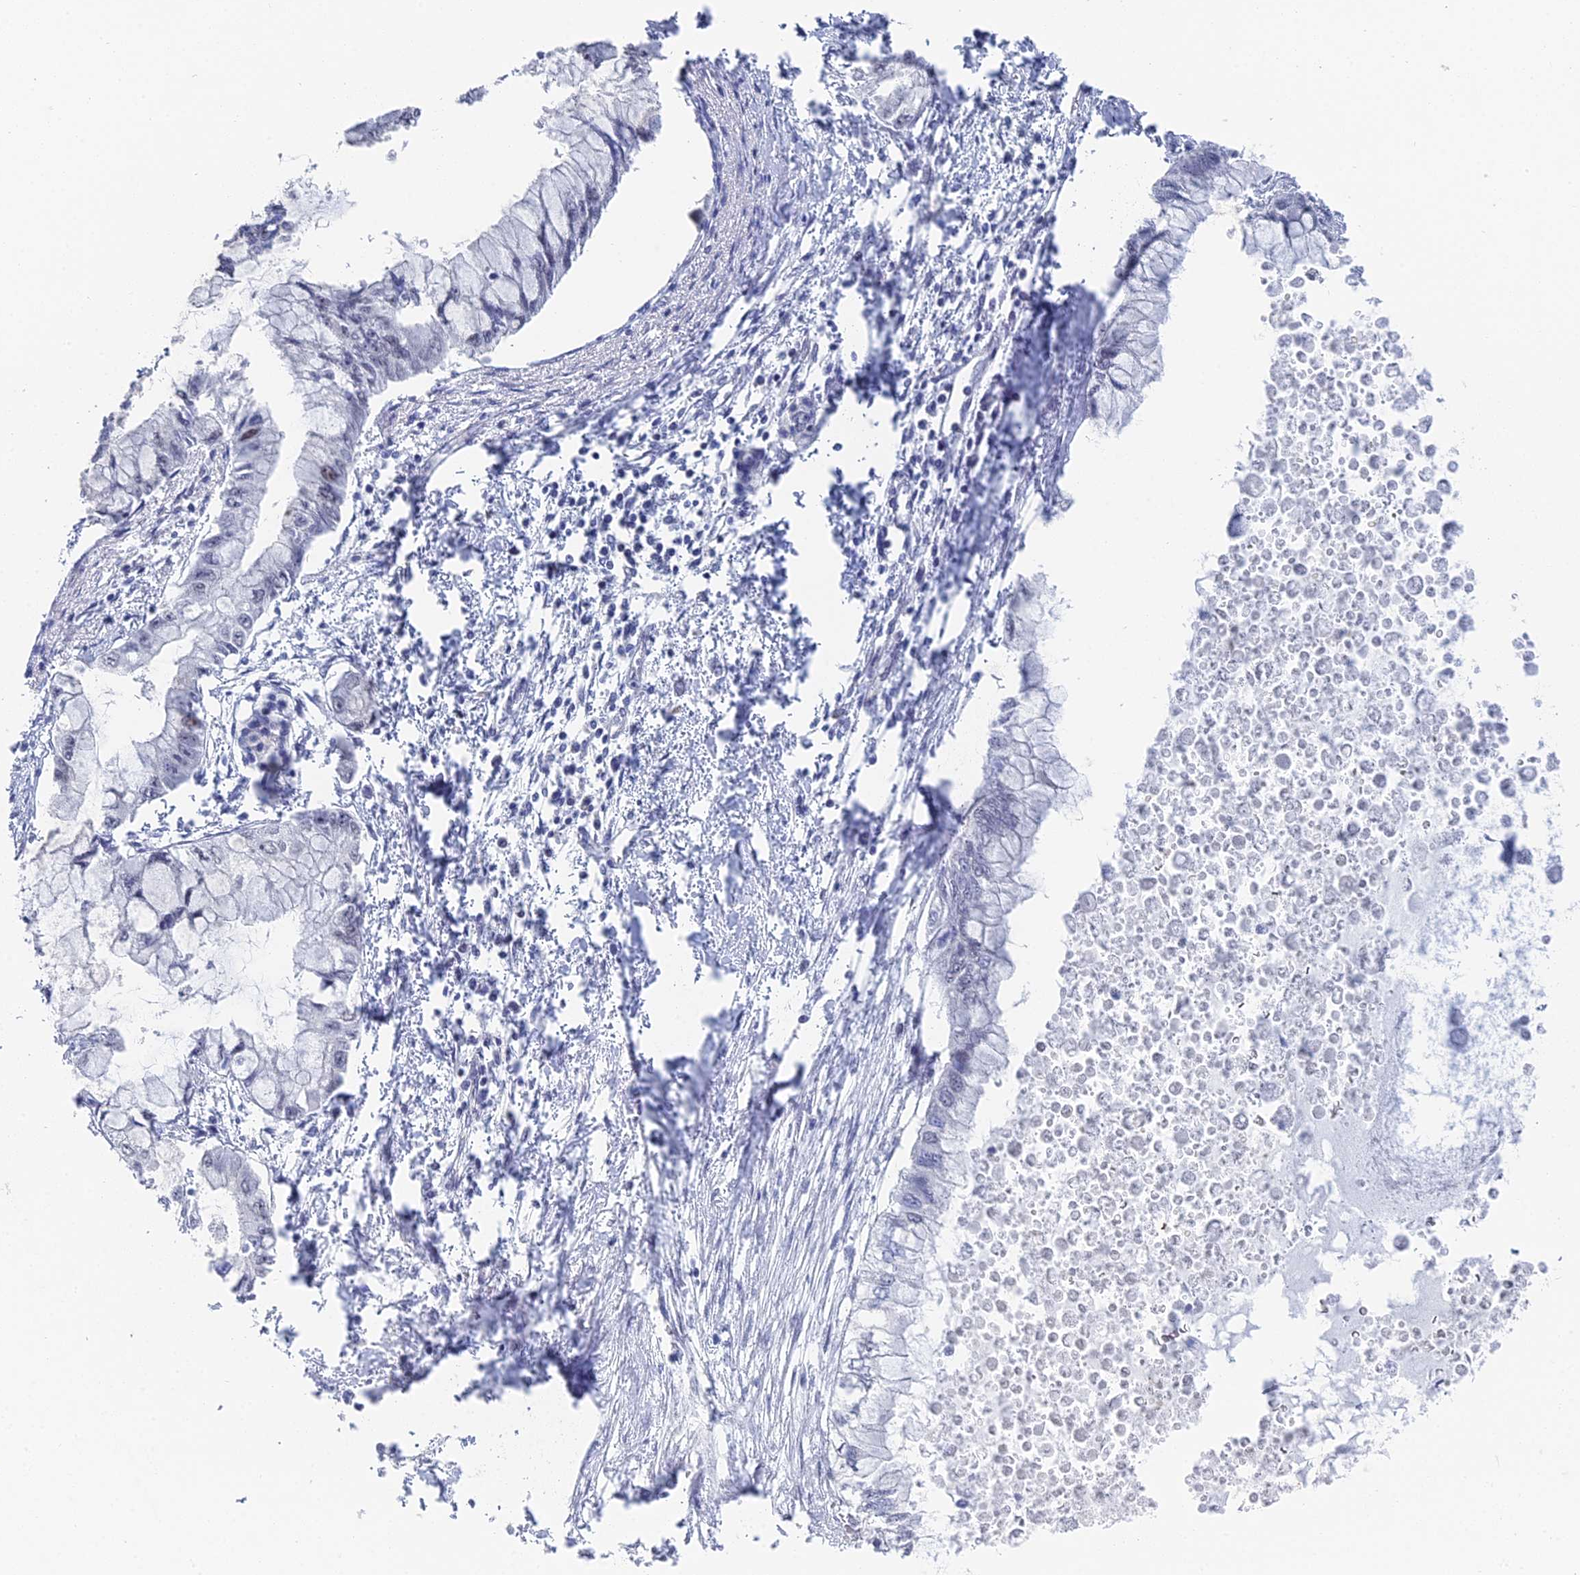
{"staining": {"intensity": "negative", "quantity": "none", "location": "none"}, "tissue": "pancreatic cancer", "cell_type": "Tumor cells", "image_type": "cancer", "snomed": [{"axis": "morphology", "description": "Adenocarcinoma, NOS"}, {"axis": "topography", "description": "Pancreas"}], "caption": "Tumor cells show no significant protein staining in pancreatic adenocarcinoma.", "gene": "FHIP2A", "patient": {"sex": "male", "age": 48}}